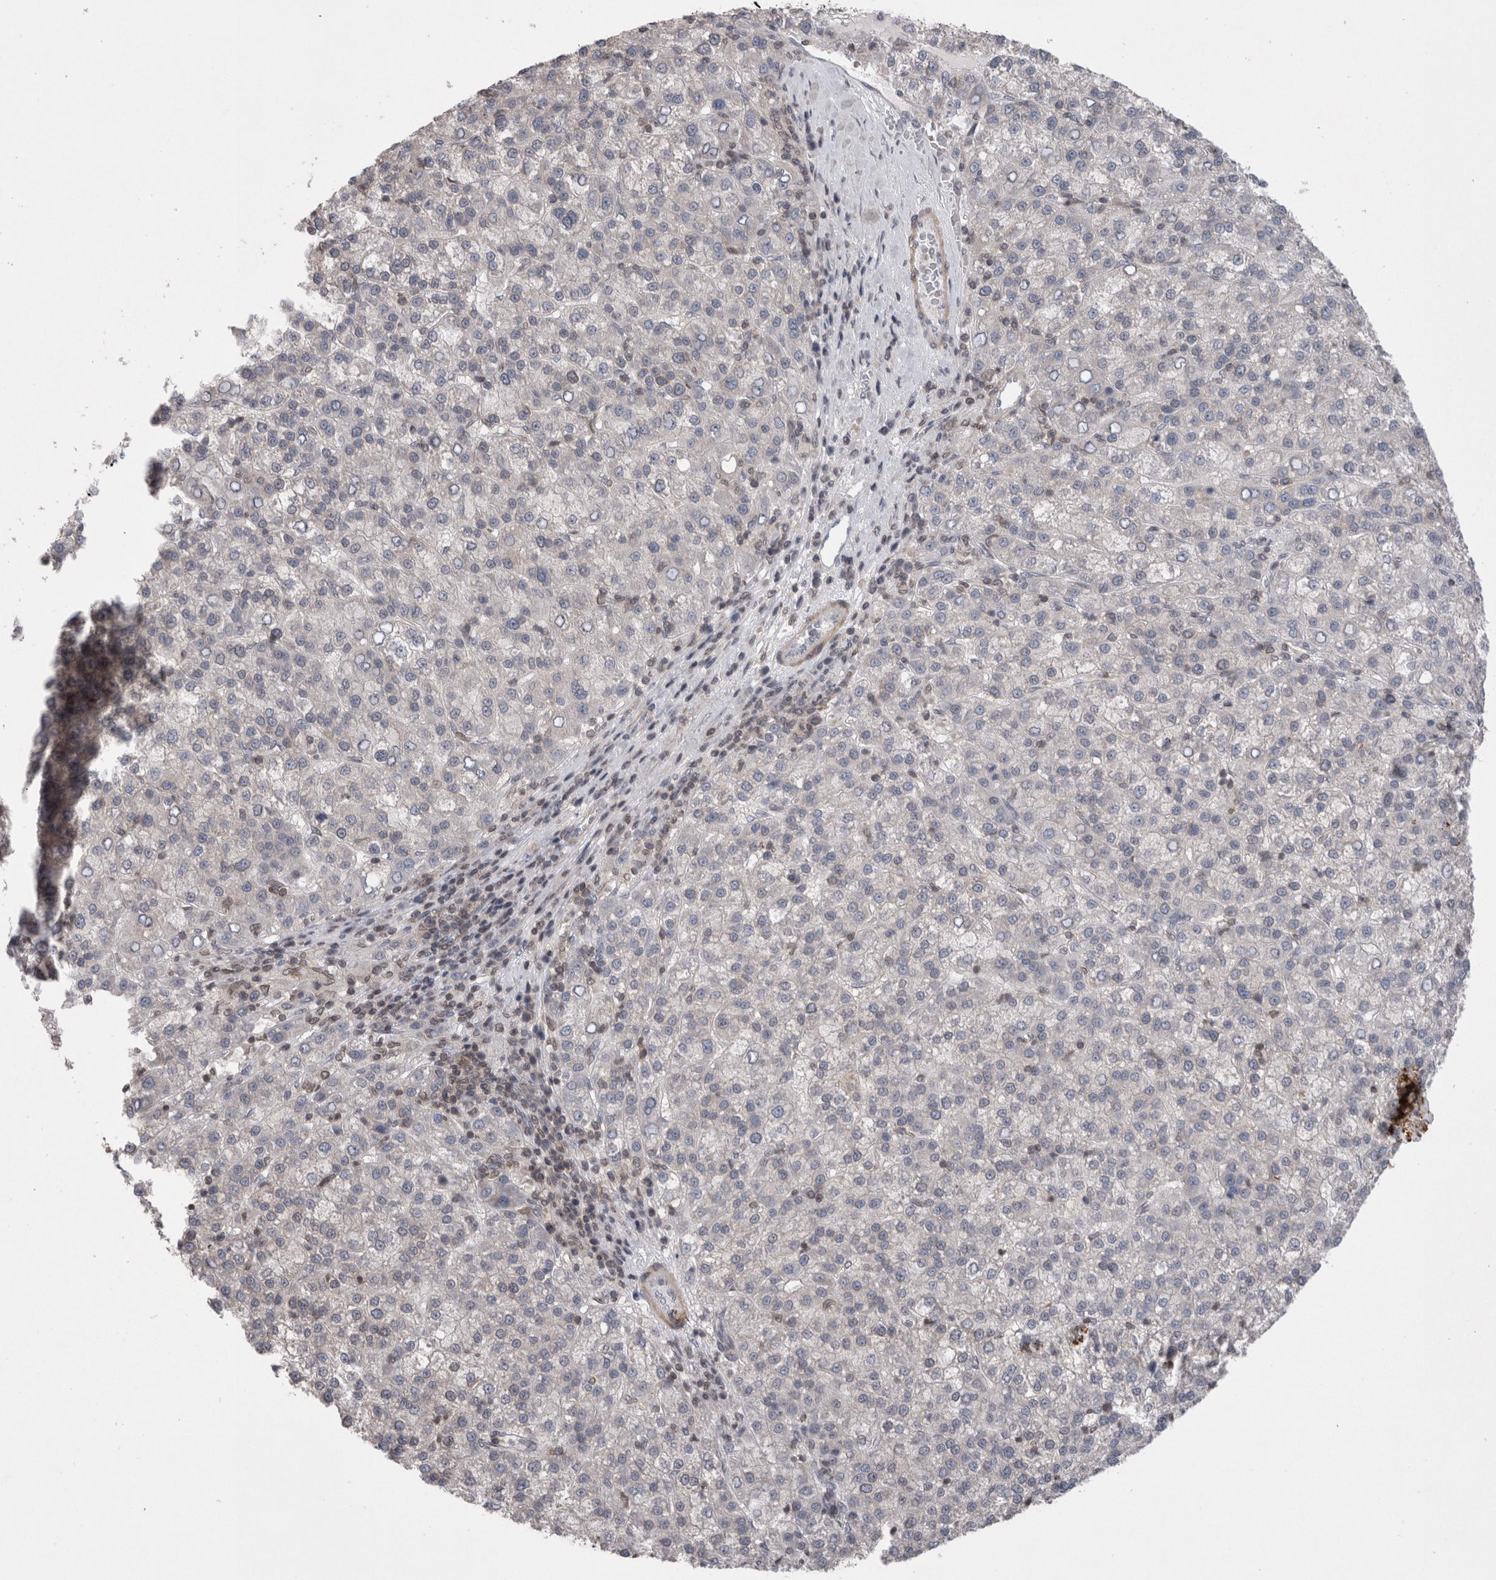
{"staining": {"intensity": "negative", "quantity": "none", "location": "none"}, "tissue": "liver cancer", "cell_type": "Tumor cells", "image_type": "cancer", "snomed": [{"axis": "morphology", "description": "Carcinoma, Hepatocellular, NOS"}, {"axis": "topography", "description": "Liver"}], "caption": "Liver hepatocellular carcinoma stained for a protein using IHC demonstrates no staining tumor cells.", "gene": "DARS2", "patient": {"sex": "female", "age": 58}}